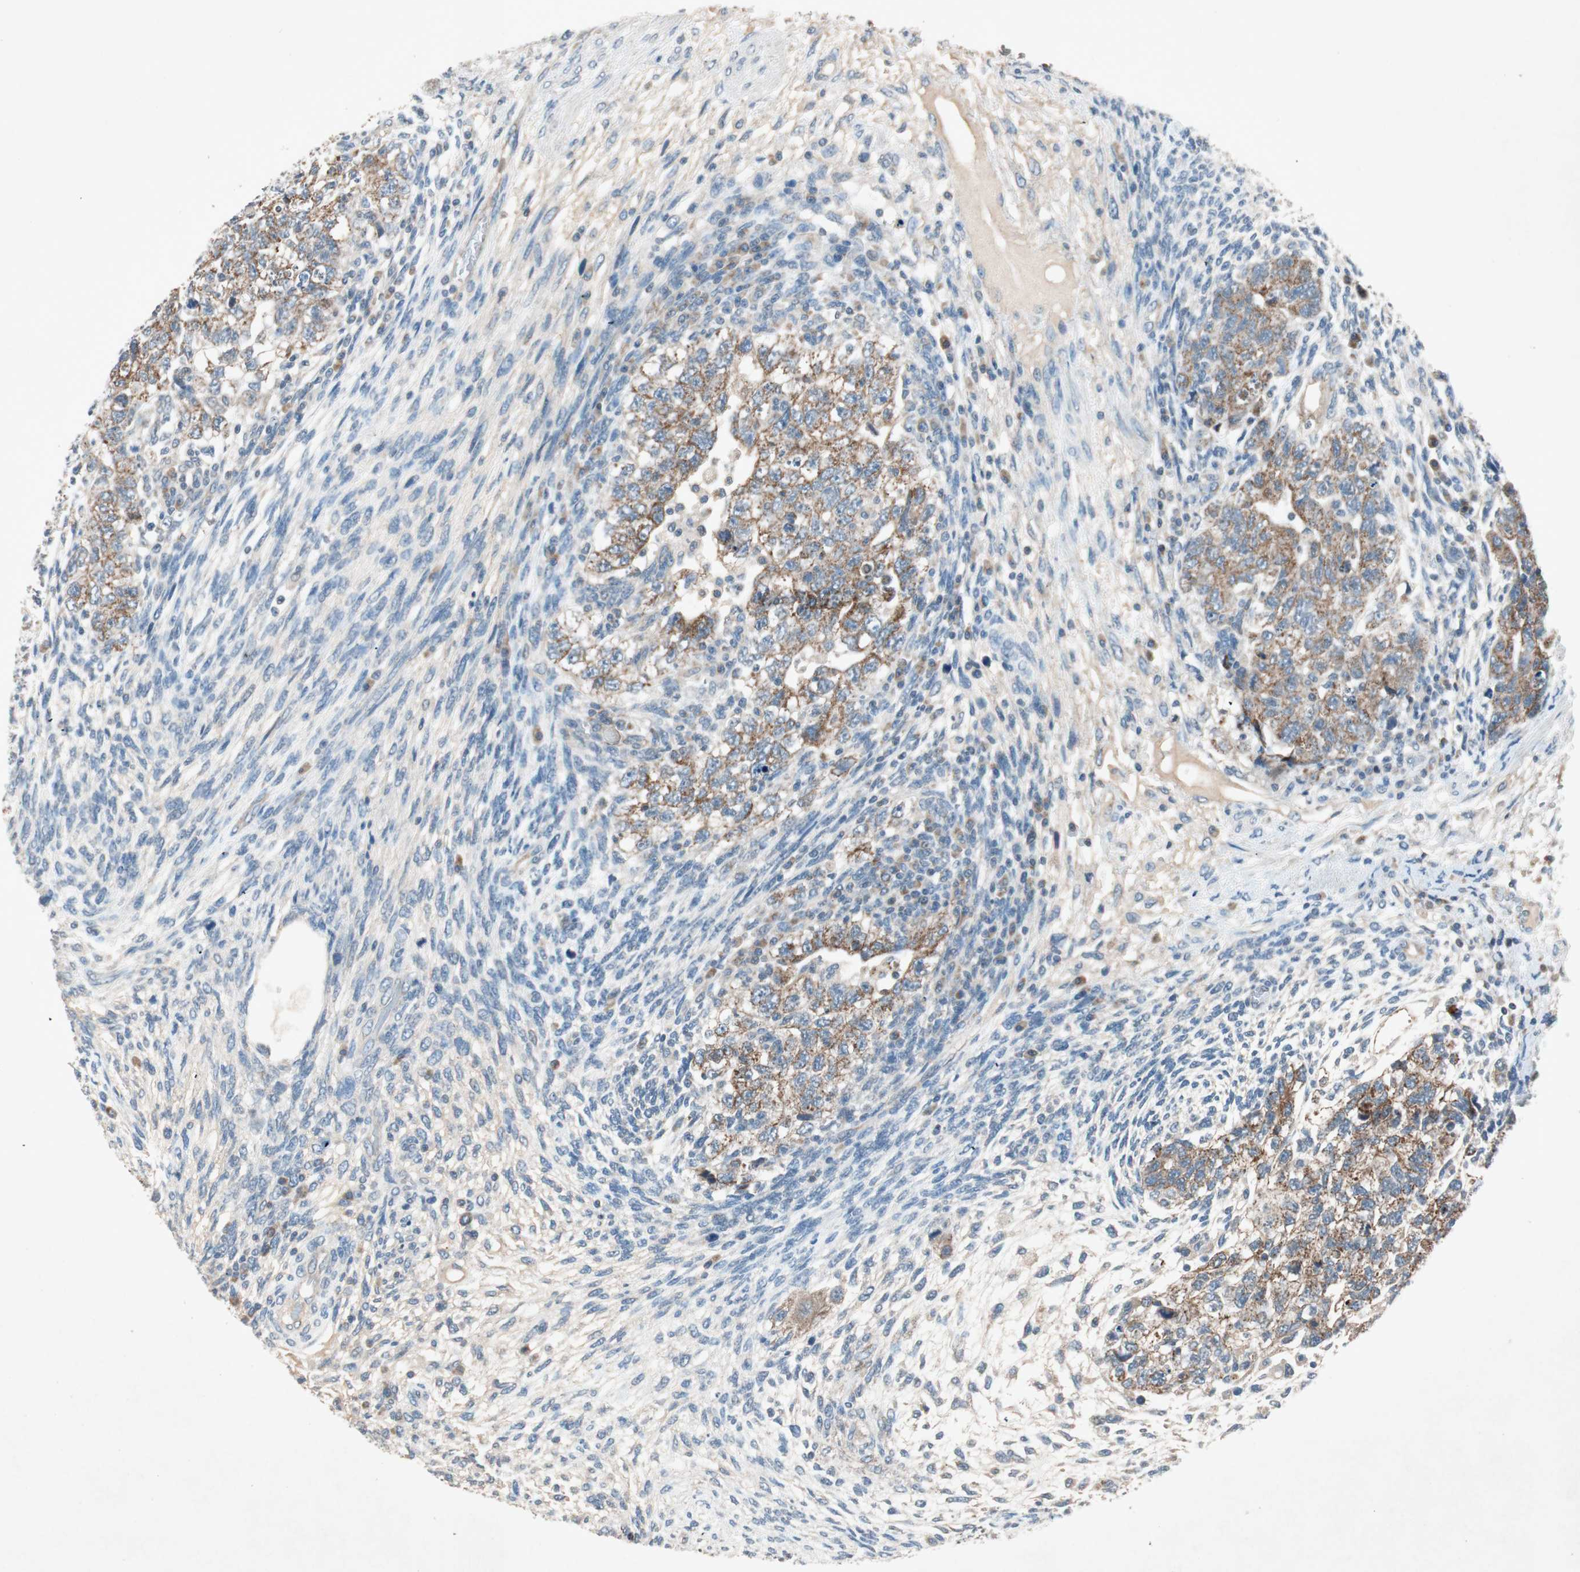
{"staining": {"intensity": "moderate", "quantity": ">75%", "location": "cytoplasmic/membranous"}, "tissue": "testis cancer", "cell_type": "Tumor cells", "image_type": "cancer", "snomed": [{"axis": "morphology", "description": "Normal tissue, NOS"}, {"axis": "morphology", "description": "Carcinoma, Embryonal, NOS"}, {"axis": "topography", "description": "Testis"}], "caption": "Tumor cells display medium levels of moderate cytoplasmic/membranous staining in approximately >75% of cells in testis cancer.", "gene": "NKAIN1", "patient": {"sex": "male", "age": 36}}